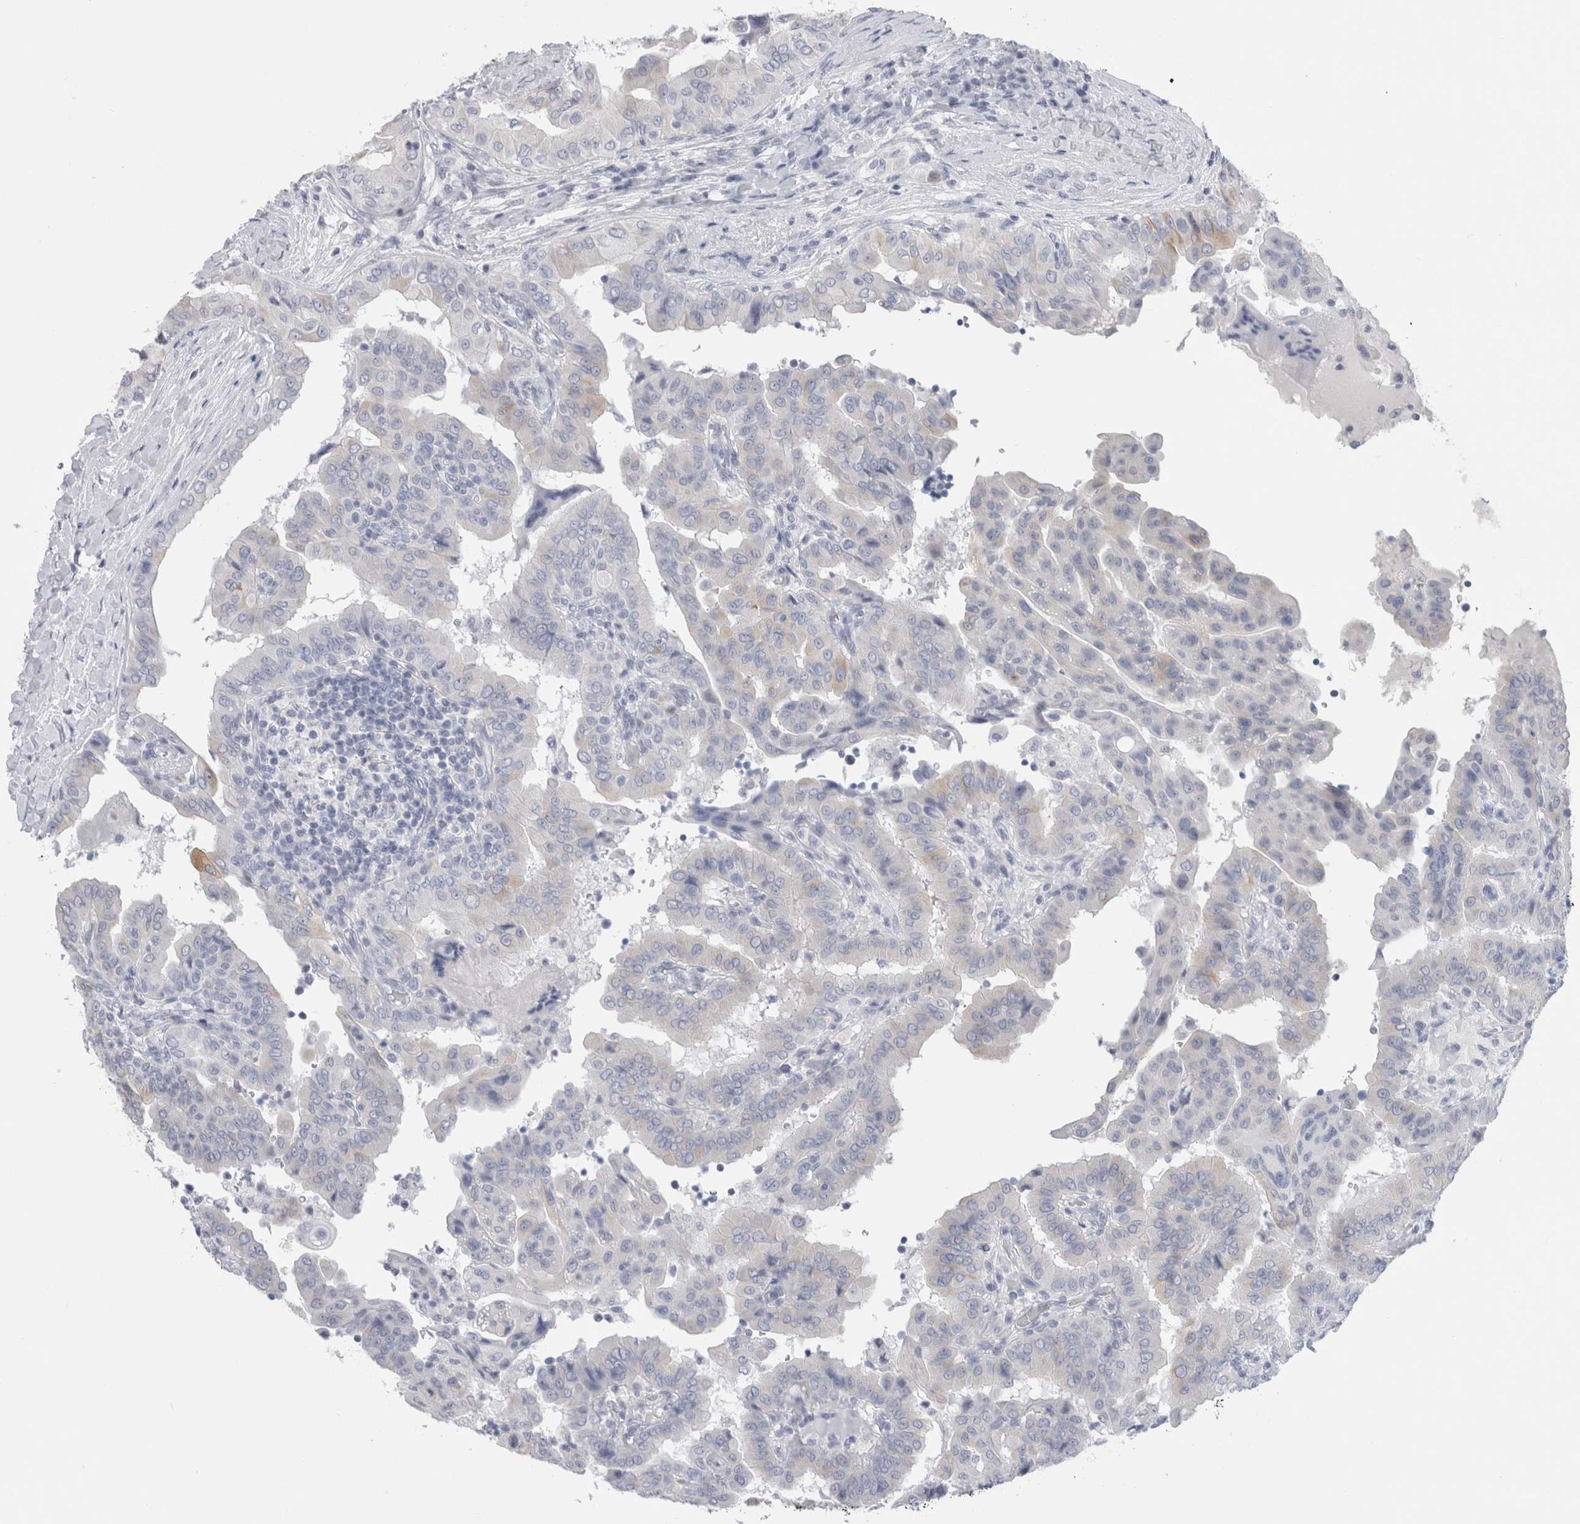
{"staining": {"intensity": "negative", "quantity": "none", "location": "none"}, "tissue": "thyroid cancer", "cell_type": "Tumor cells", "image_type": "cancer", "snomed": [{"axis": "morphology", "description": "Papillary adenocarcinoma, NOS"}, {"axis": "topography", "description": "Thyroid gland"}], "caption": "This is an IHC photomicrograph of human thyroid cancer (papillary adenocarcinoma). There is no positivity in tumor cells.", "gene": "C9orf50", "patient": {"sex": "male", "age": 33}}